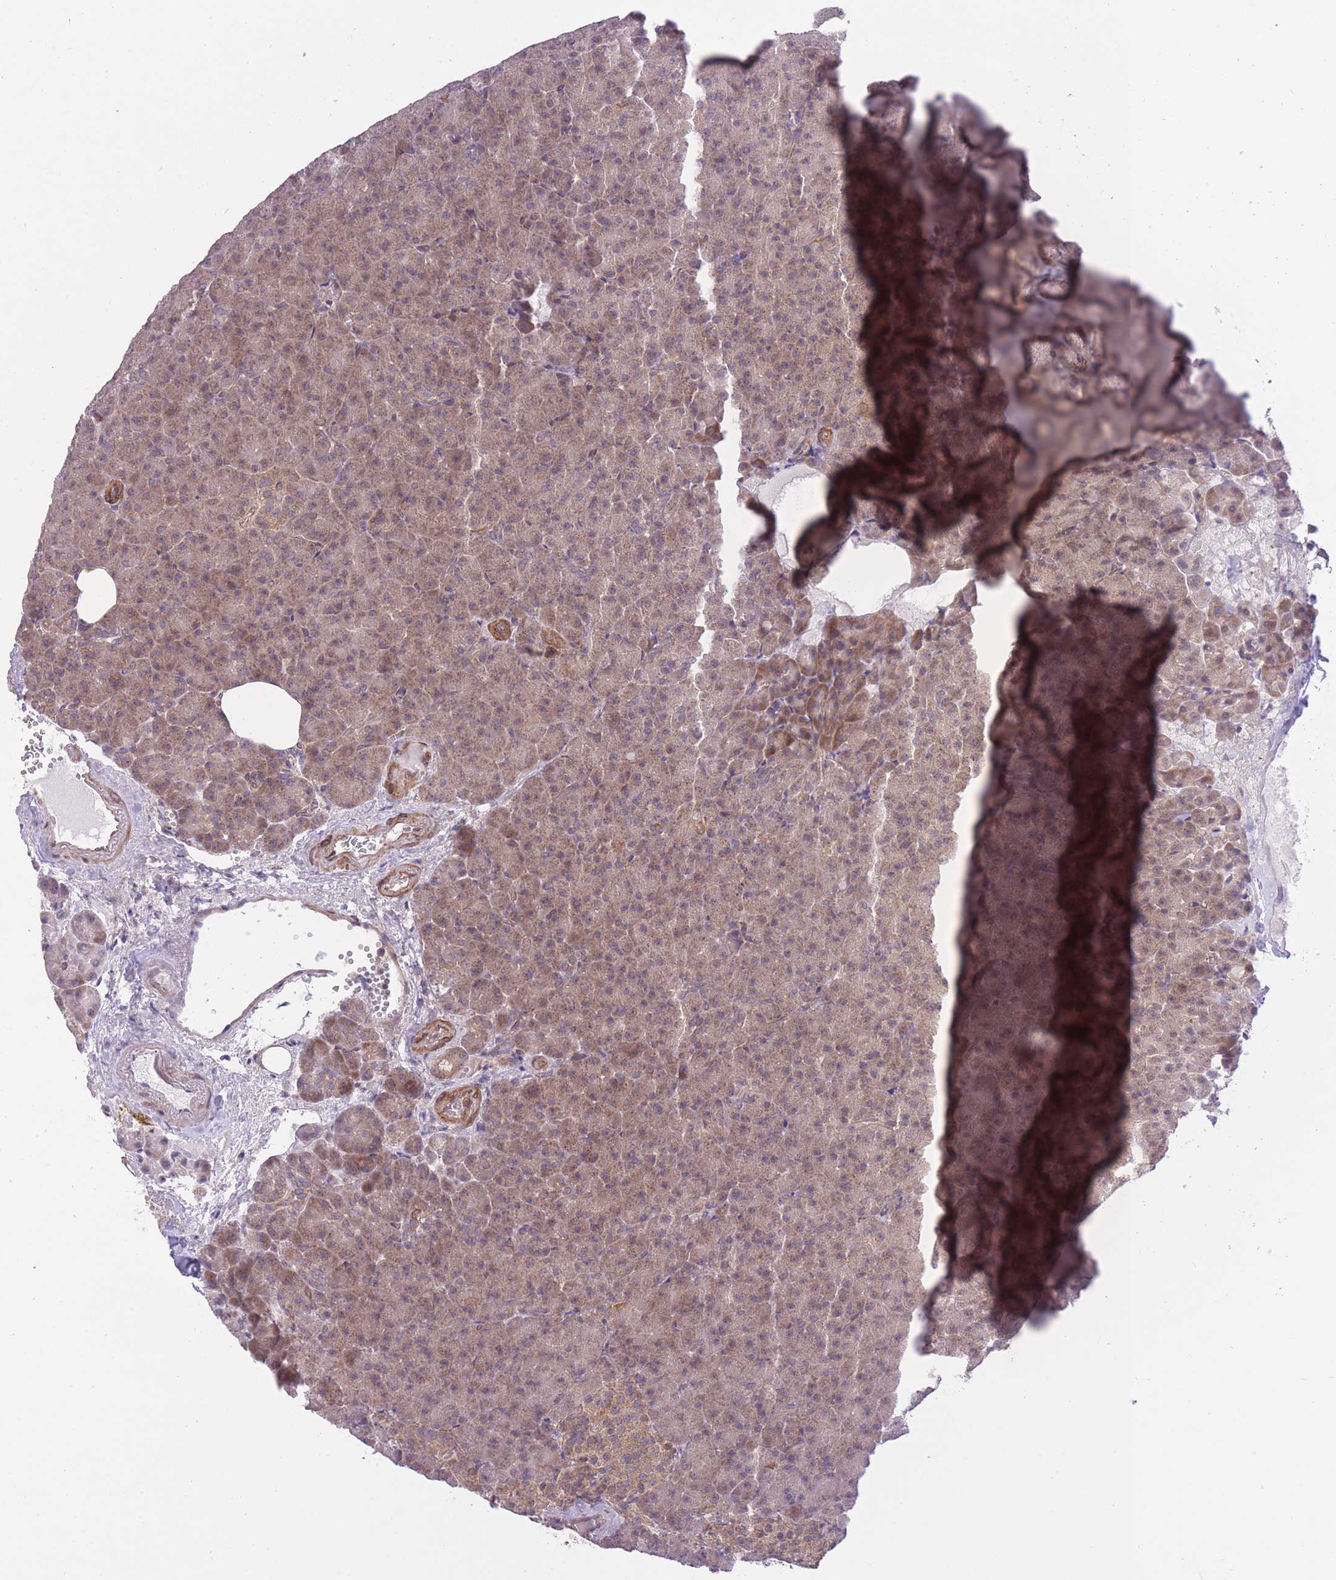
{"staining": {"intensity": "weak", "quantity": ">75%", "location": "cytoplasmic/membranous"}, "tissue": "pancreas", "cell_type": "Exocrine glandular cells", "image_type": "normal", "snomed": [{"axis": "morphology", "description": "Normal tissue, NOS"}, {"axis": "topography", "description": "Pancreas"}], "caption": "Approximately >75% of exocrine glandular cells in normal human pancreas exhibit weak cytoplasmic/membranous protein expression as visualized by brown immunohistochemical staining.", "gene": "ELOA2", "patient": {"sex": "female", "age": 74}}